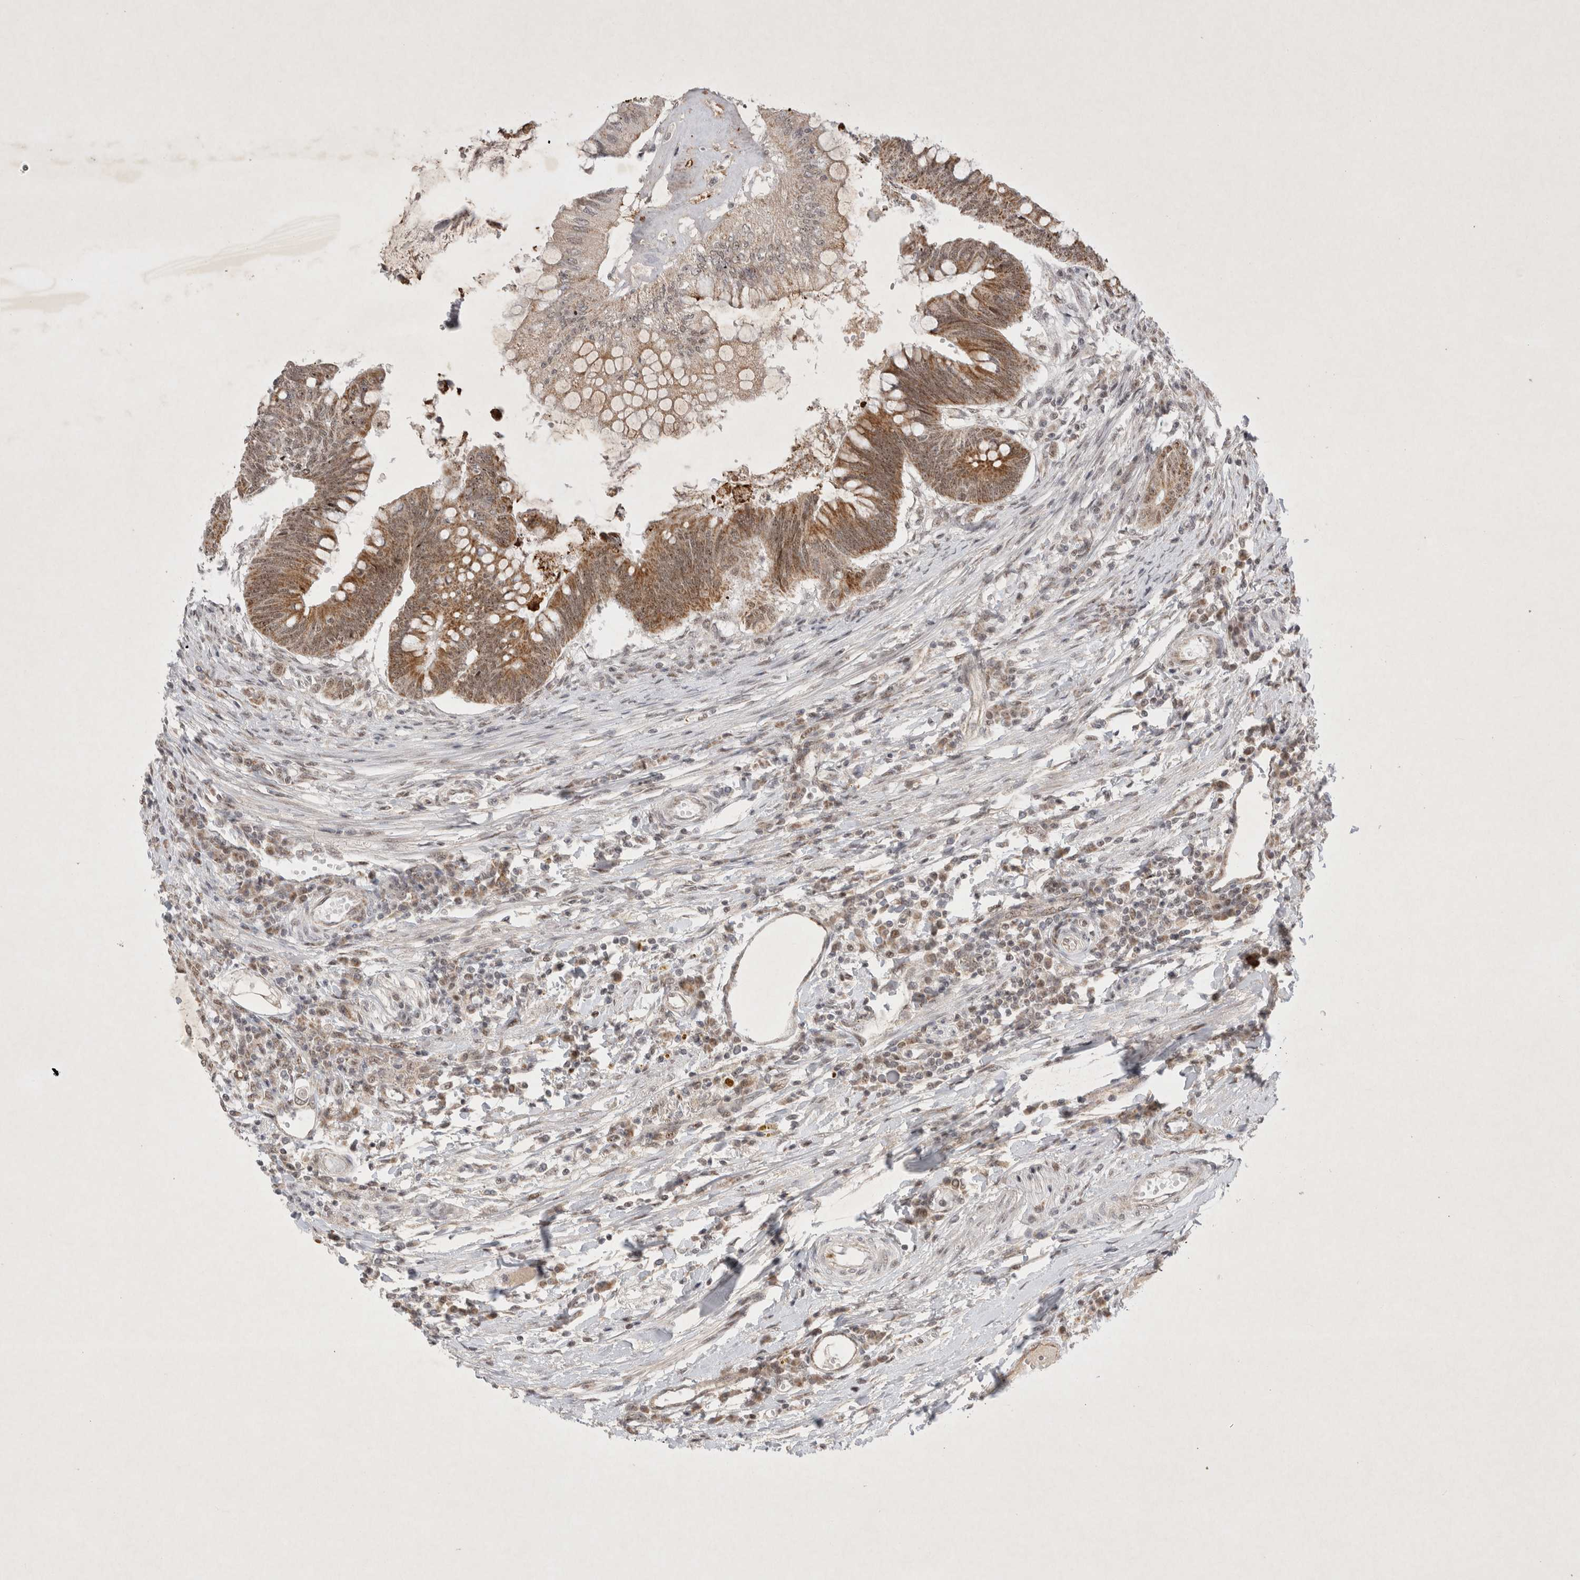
{"staining": {"intensity": "moderate", "quantity": ">75%", "location": "cytoplasmic/membranous,nuclear"}, "tissue": "colorectal cancer", "cell_type": "Tumor cells", "image_type": "cancer", "snomed": [{"axis": "morphology", "description": "Adenoma, NOS"}, {"axis": "morphology", "description": "Adenocarcinoma, NOS"}, {"axis": "topography", "description": "Colon"}], "caption": "The micrograph displays immunohistochemical staining of colorectal adenoma. There is moderate cytoplasmic/membranous and nuclear staining is present in about >75% of tumor cells.", "gene": "MRPL37", "patient": {"sex": "male", "age": 79}}